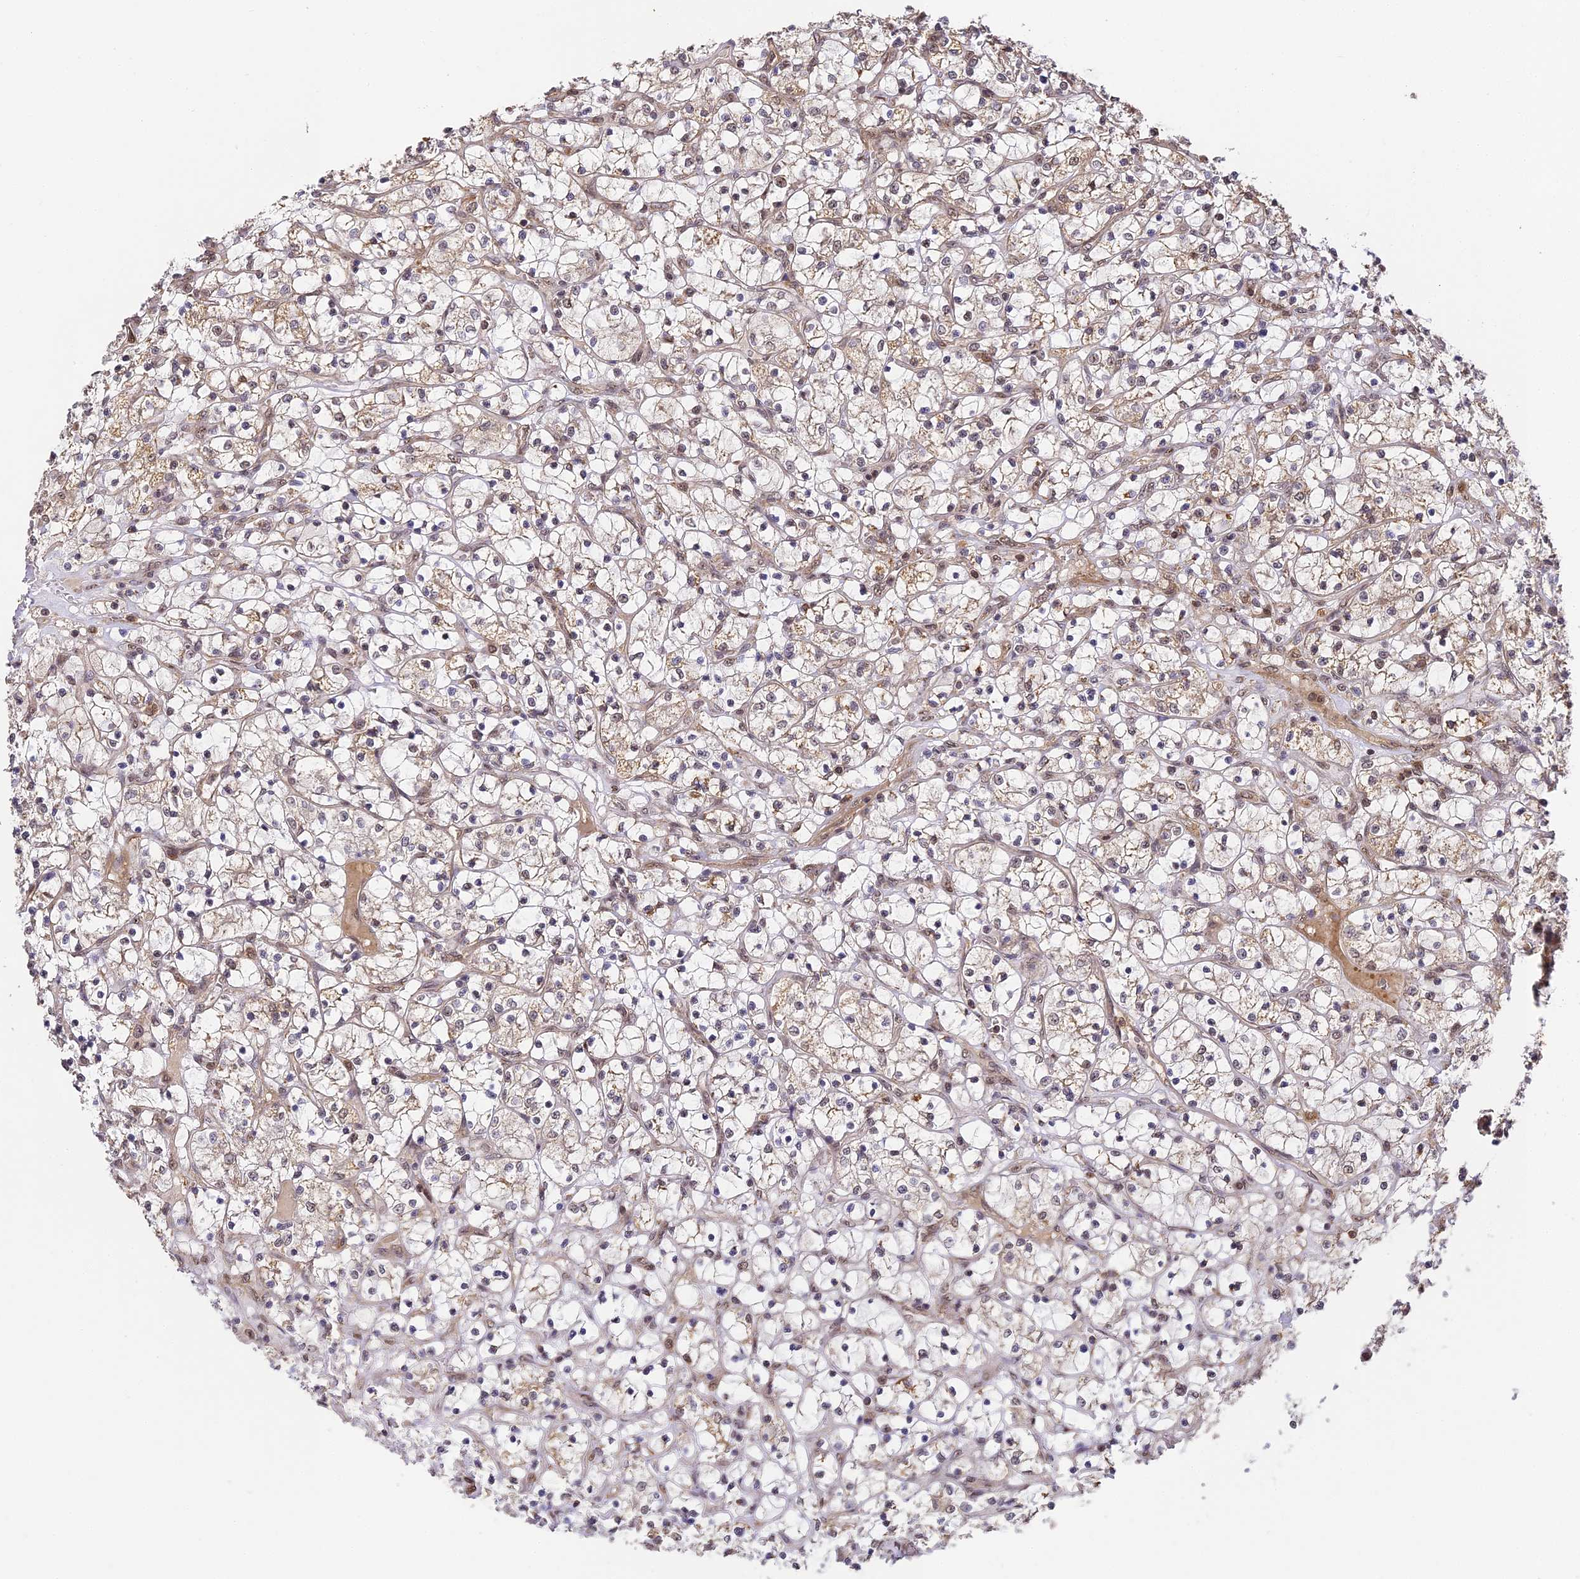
{"staining": {"intensity": "weak", "quantity": ">75%", "location": "cytoplasmic/membranous"}, "tissue": "renal cancer", "cell_type": "Tumor cells", "image_type": "cancer", "snomed": [{"axis": "morphology", "description": "Adenocarcinoma, NOS"}, {"axis": "topography", "description": "Kidney"}], "caption": "Human renal adenocarcinoma stained with a protein marker exhibits weak staining in tumor cells.", "gene": "ZNF443", "patient": {"sex": "female", "age": 69}}